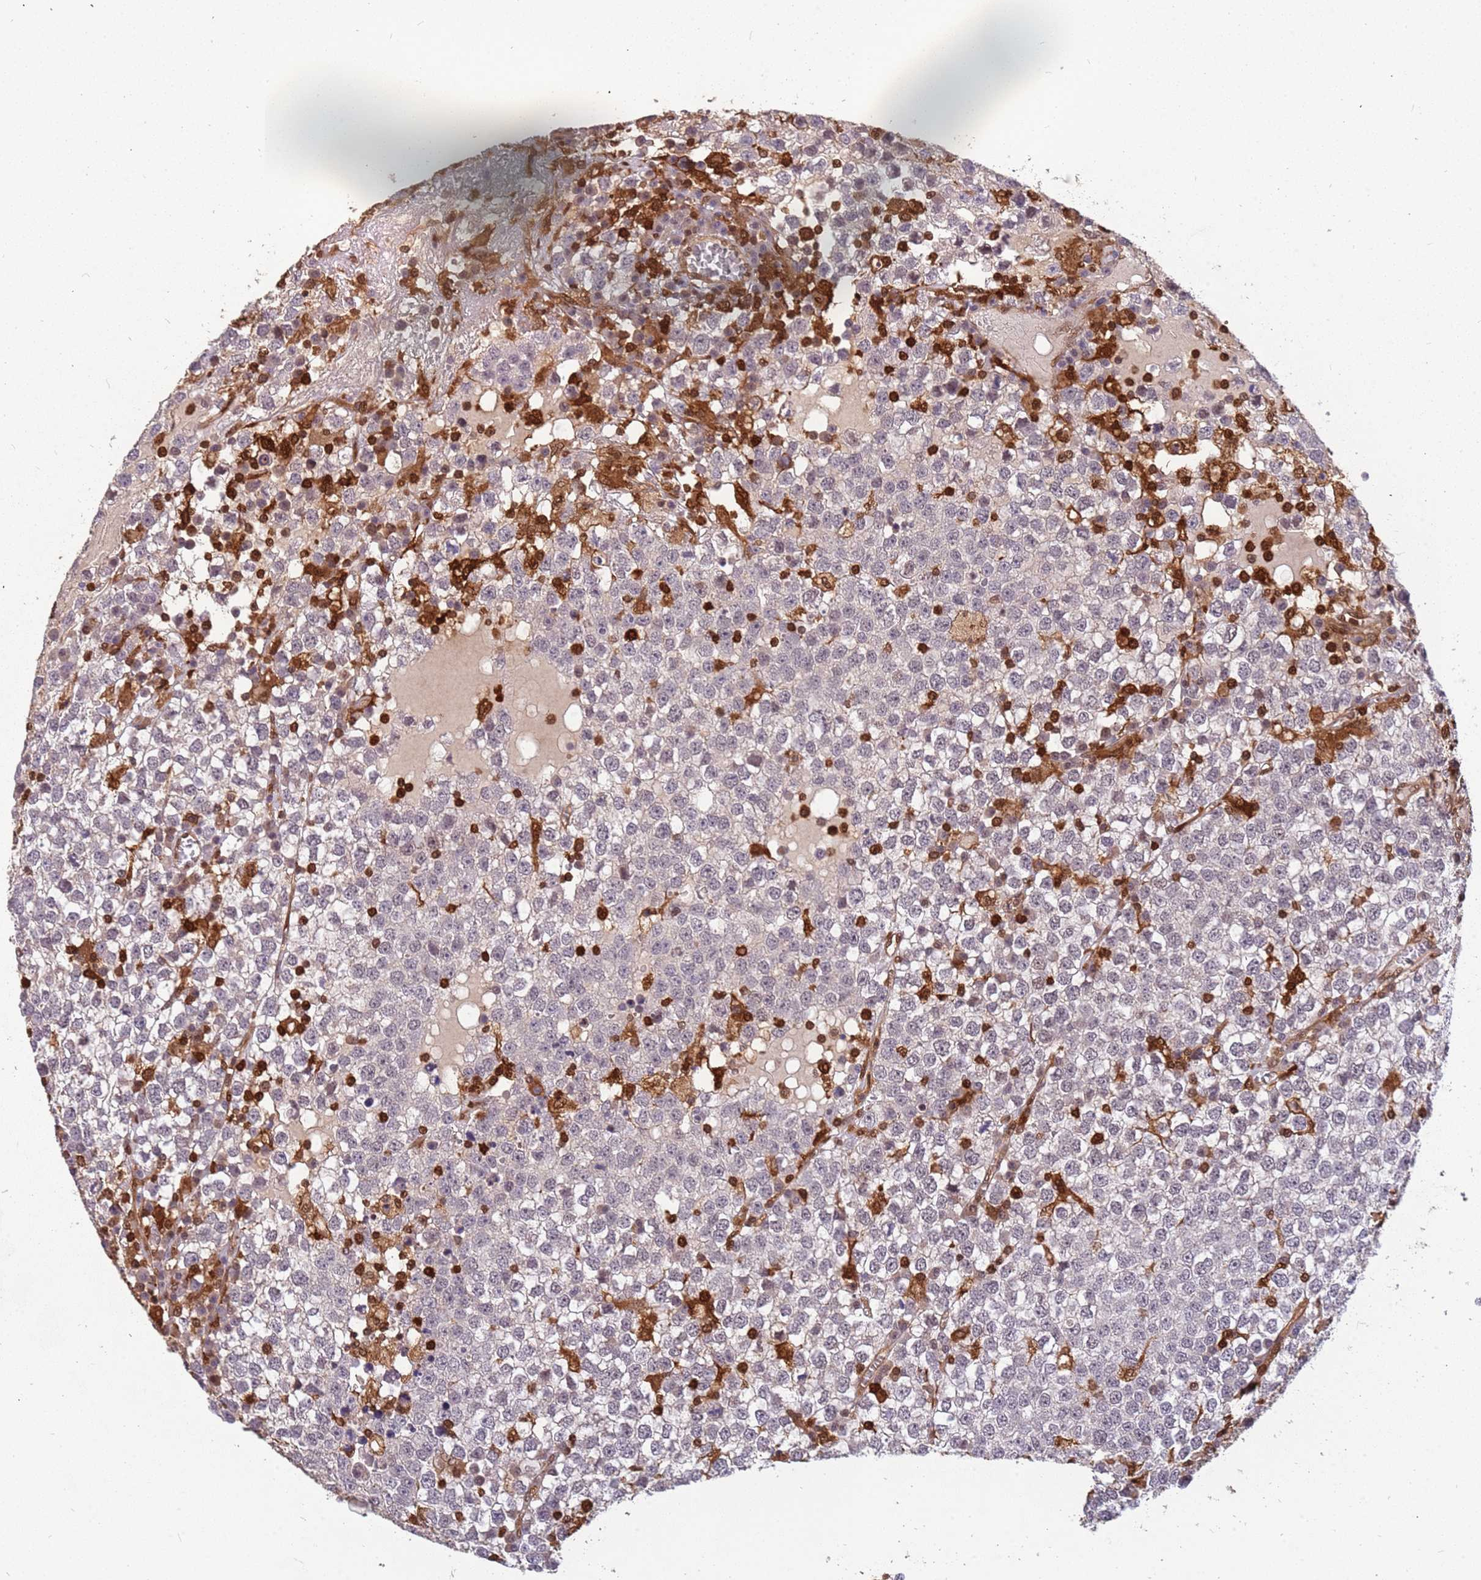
{"staining": {"intensity": "negative", "quantity": "none", "location": "none"}, "tissue": "testis cancer", "cell_type": "Tumor cells", "image_type": "cancer", "snomed": [{"axis": "morphology", "description": "Seminoma, NOS"}, {"axis": "topography", "description": "Testis"}], "caption": "Tumor cells show no significant protein staining in testis cancer.", "gene": "GBP2", "patient": {"sex": "male", "age": 65}}